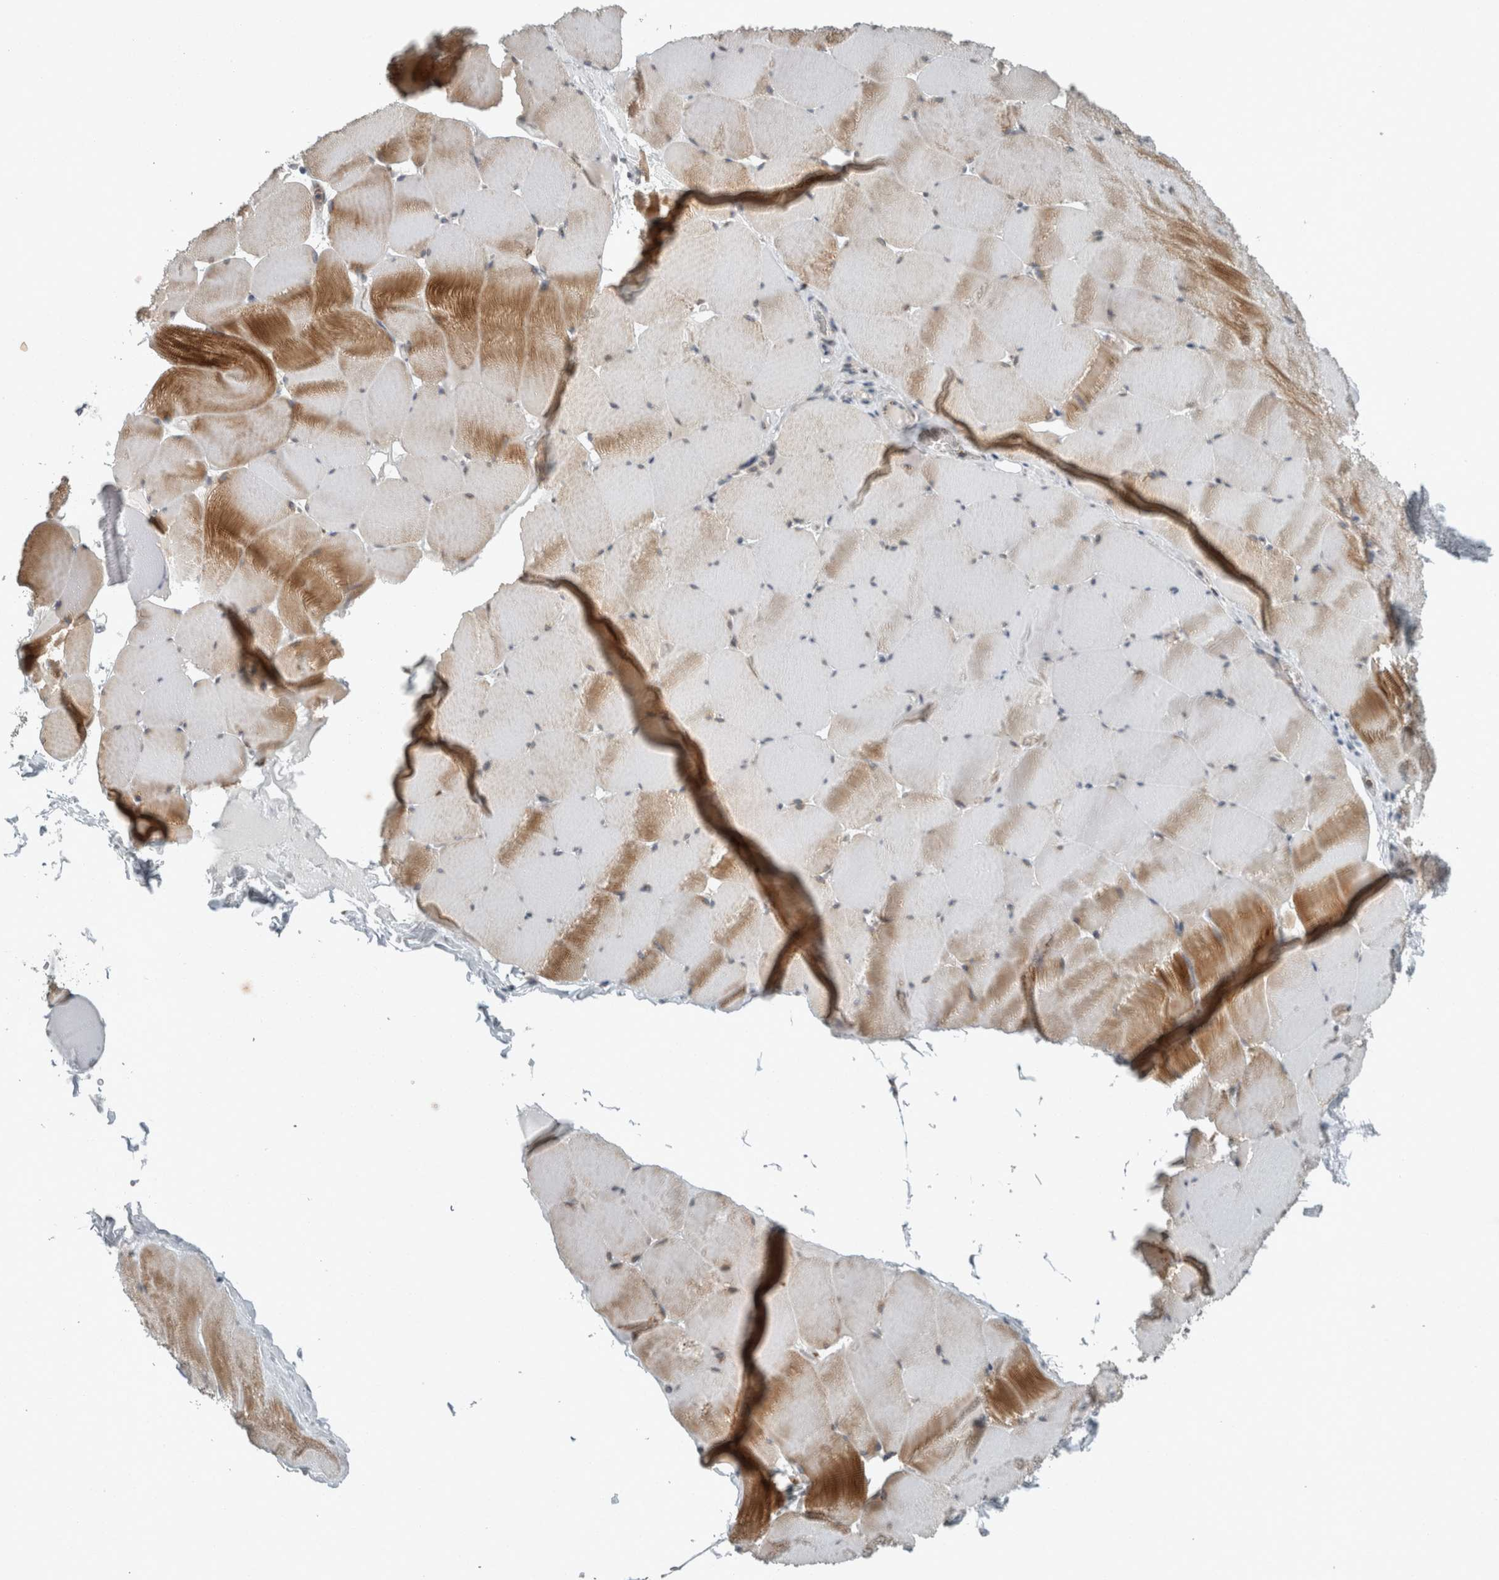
{"staining": {"intensity": "strong", "quantity": "<25%", "location": "cytoplasmic/membranous"}, "tissue": "skeletal muscle", "cell_type": "Myocytes", "image_type": "normal", "snomed": [{"axis": "morphology", "description": "Normal tissue, NOS"}, {"axis": "topography", "description": "Skeletal muscle"}], "caption": "Myocytes display medium levels of strong cytoplasmic/membranous staining in approximately <25% of cells in normal human skeletal muscle.", "gene": "KIF1C", "patient": {"sex": "male", "age": 62}}